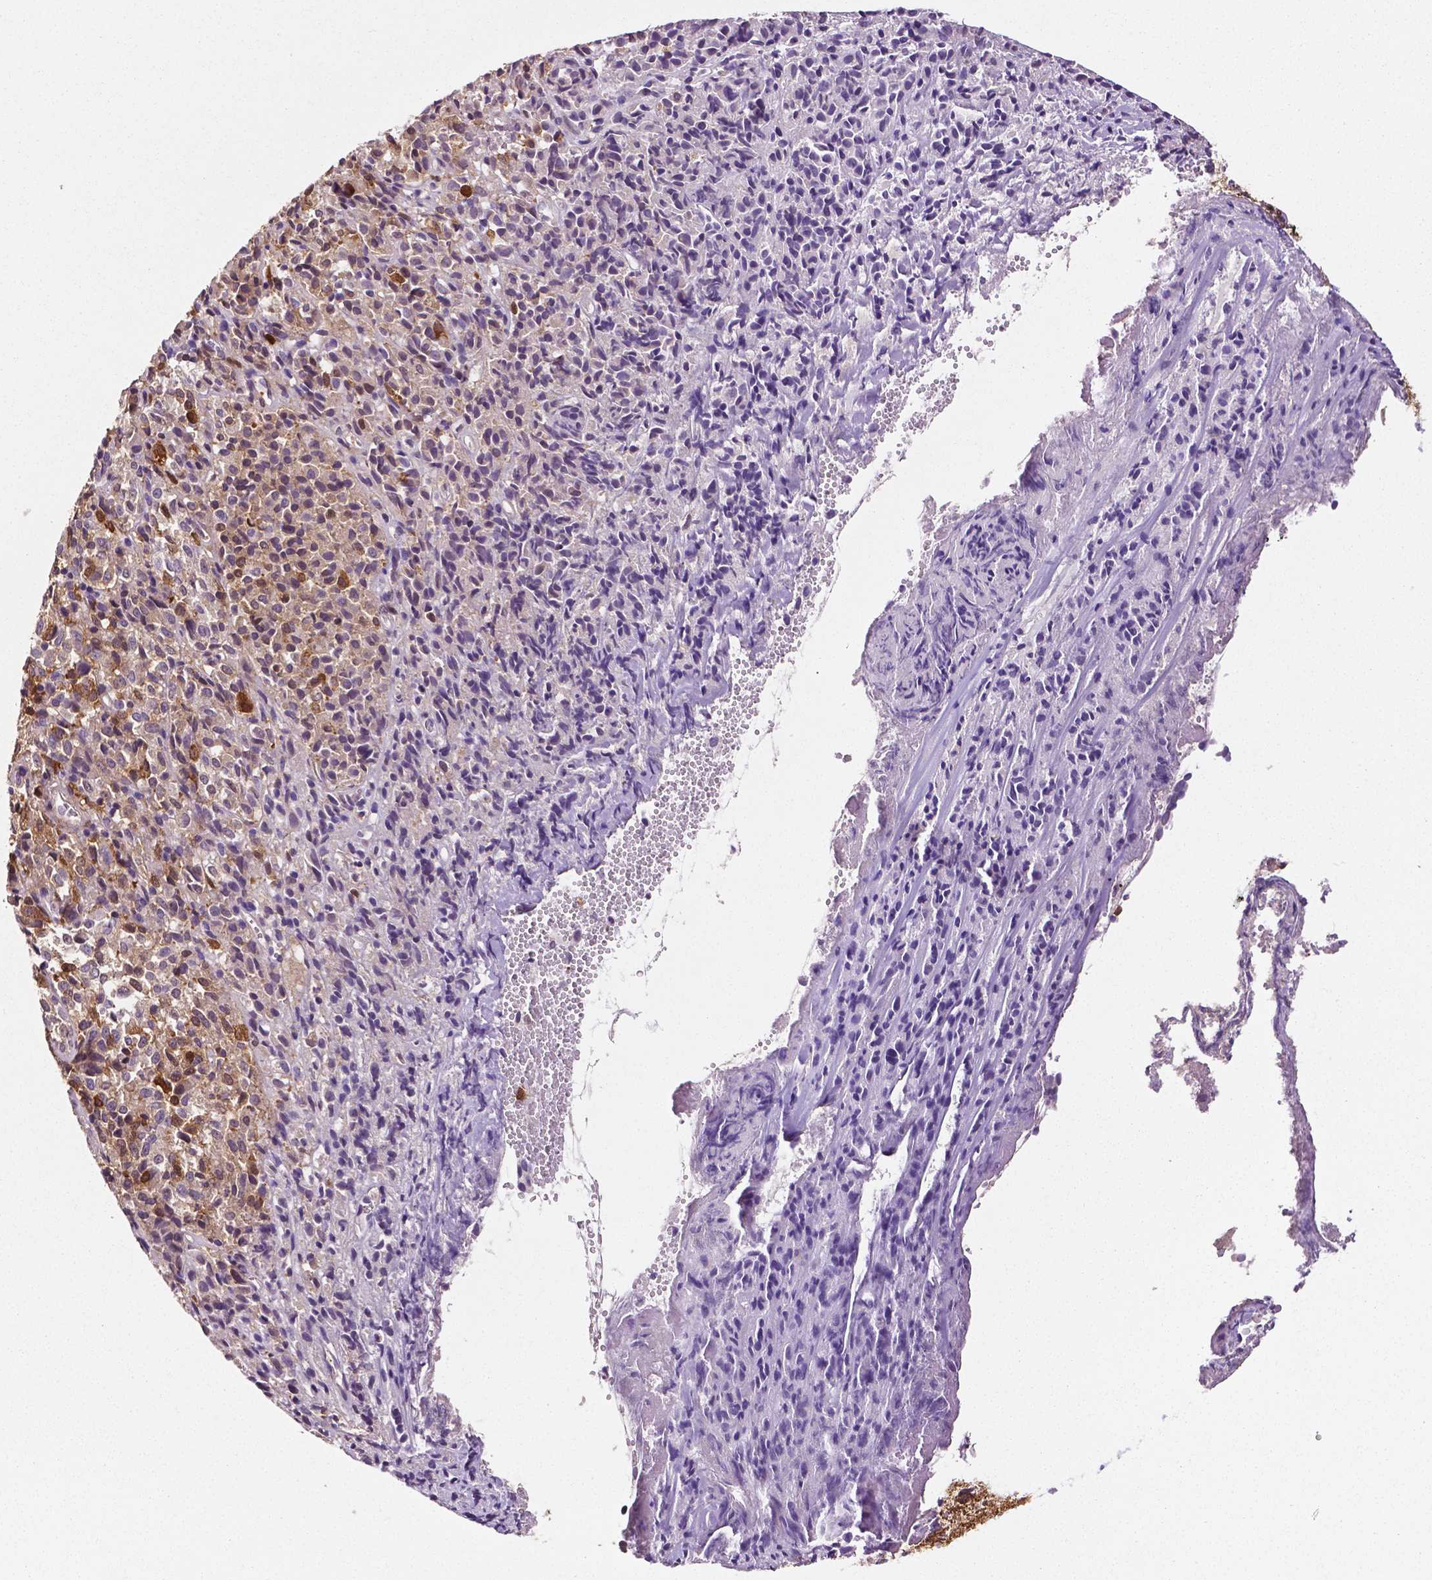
{"staining": {"intensity": "moderate", "quantity": "25%-75%", "location": "cytoplasmic/membranous"}, "tissue": "melanoma", "cell_type": "Tumor cells", "image_type": "cancer", "snomed": [{"axis": "morphology", "description": "Malignant melanoma, Metastatic site"}, {"axis": "topography", "description": "Brain"}], "caption": "Protein expression by immunohistochemistry exhibits moderate cytoplasmic/membranous expression in about 25%-75% of tumor cells in melanoma.", "gene": "PHGDH", "patient": {"sex": "female", "age": 56}}